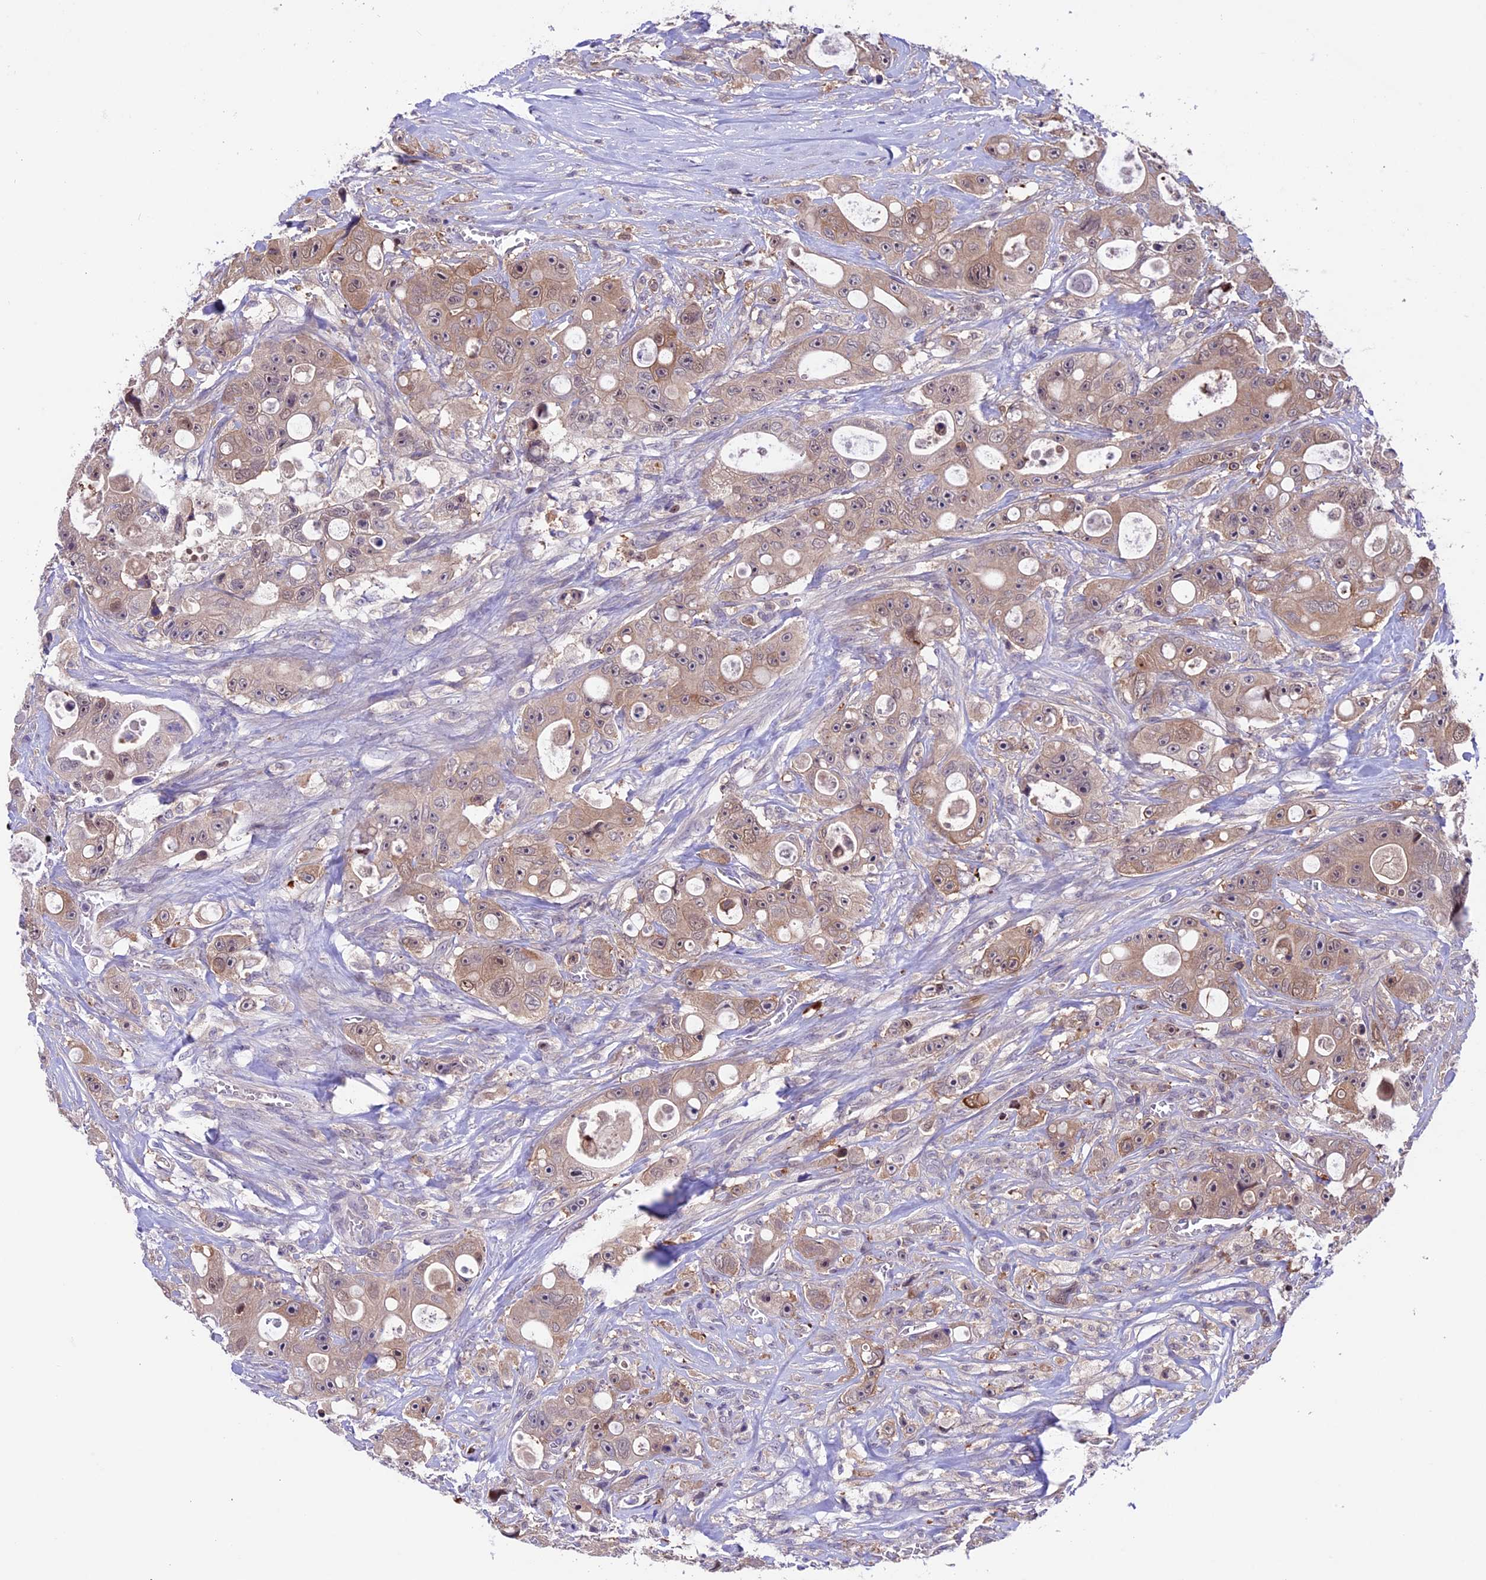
{"staining": {"intensity": "weak", "quantity": ">75%", "location": "cytoplasmic/membranous"}, "tissue": "colorectal cancer", "cell_type": "Tumor cells", "image_type": "cancer", "snomed": [{"axis": "morphology", "description": "Adenocarcinoma, NOS"}, {"axis": "topography", "description": "Colon"}], "caption": "IHC micrograph of human colorectal adenocarcinoma stained for a protein (brown), which demonstrates low levels of weak cytoplasmic/membranous positivity in approximately >75% of tumor cells.", "gene": "XKR7", "patient": {"sex": "female", "age": 46}}